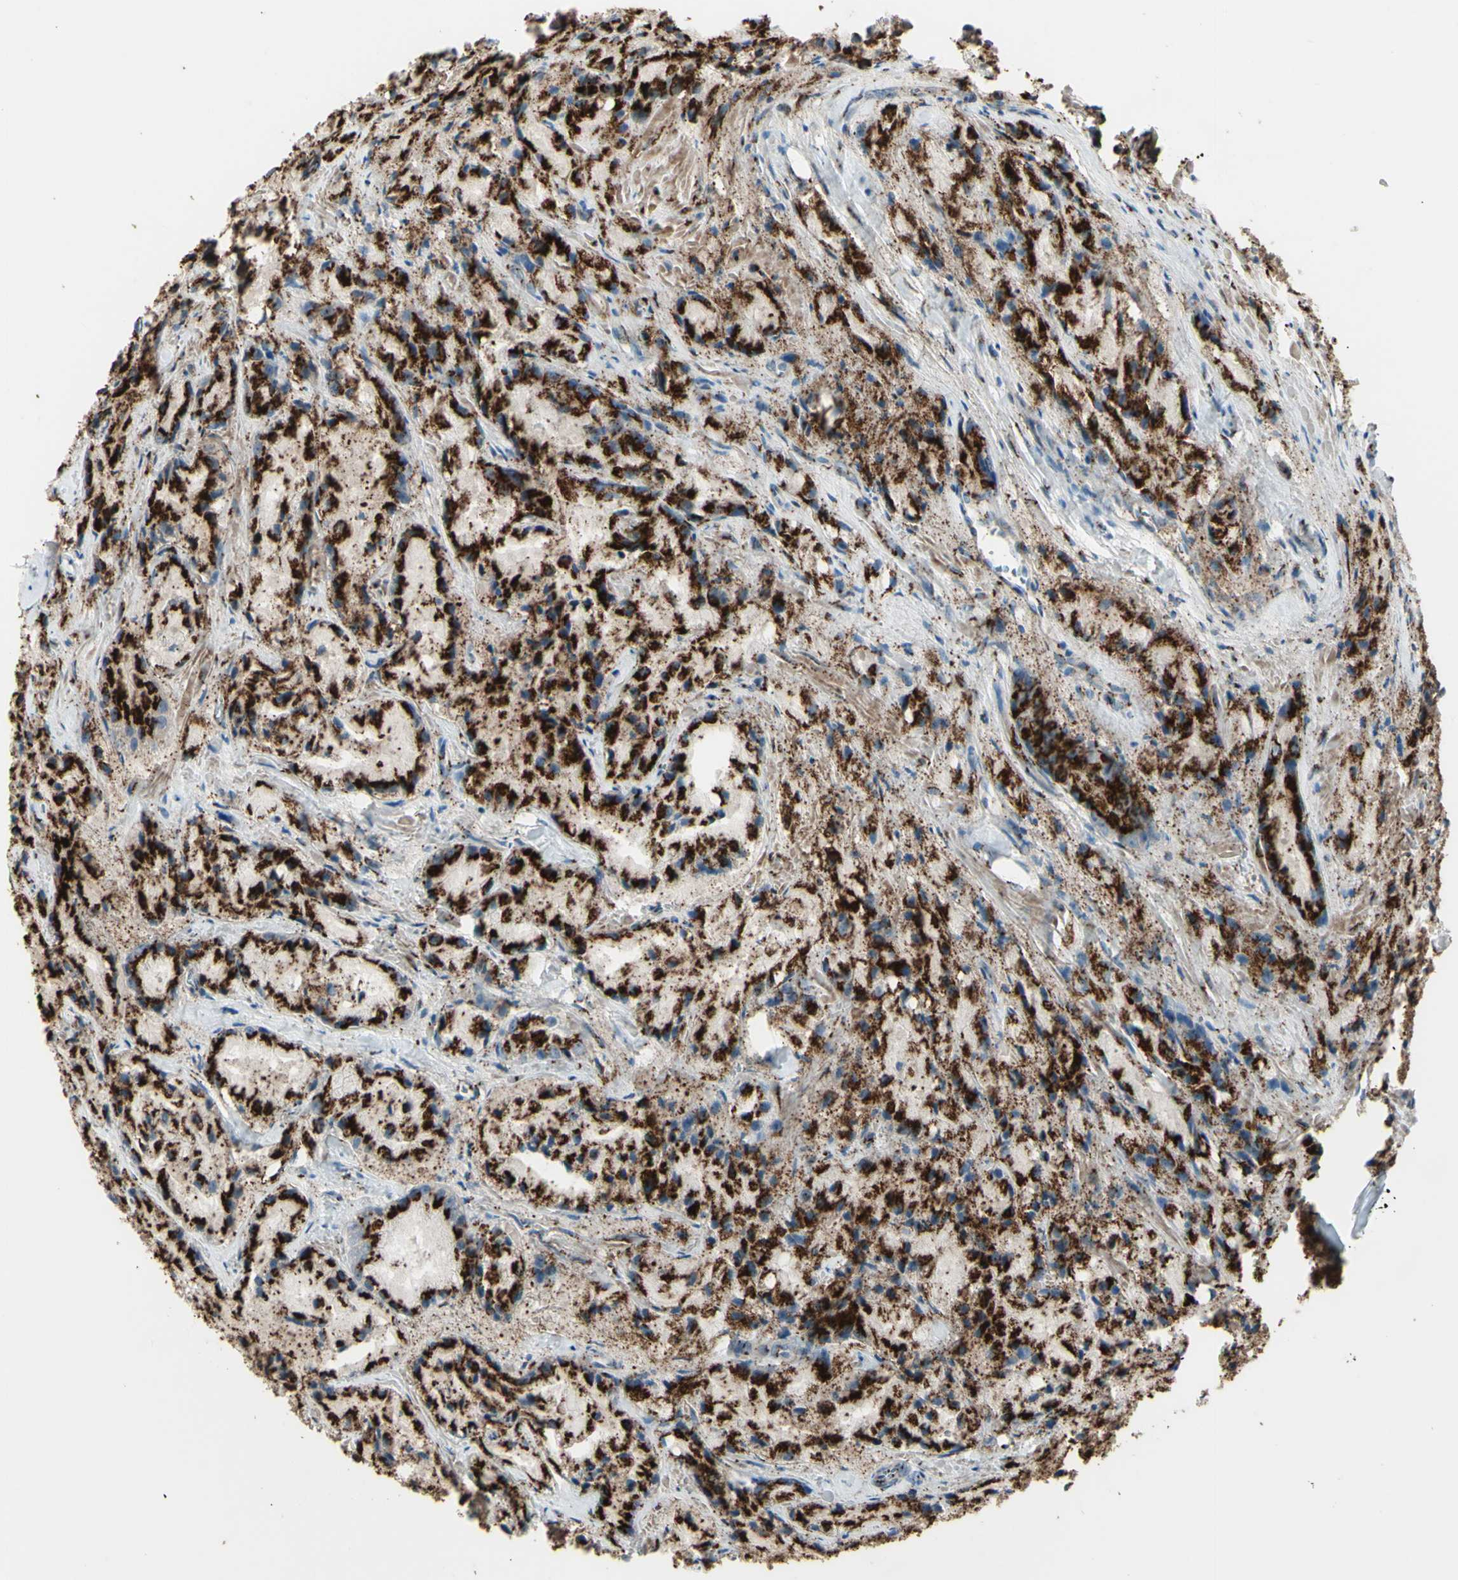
{"staining": {"intensity": "strong", "quantity": ">75%", "location": "cytoplasmic/membranous"}, "tissue": "prostate cancer", "cell_type": "Tumor cells", "image_type": "cancer", "snomed": [{"axis": "morphology", "description": "Adenocarcinoma, Low grade"}, {"axis": "topography", "description": "Prostate"}], "caption": "The micrograph shows immunohistochemical staining of prostate cancer (low-grade adenocarcinoma). There is strong cytoplasmic/membranous staining is identified in about >75% of tumor cells.", "gene": "BPNT2", "patient": {"sex": "male", "age": 64}}